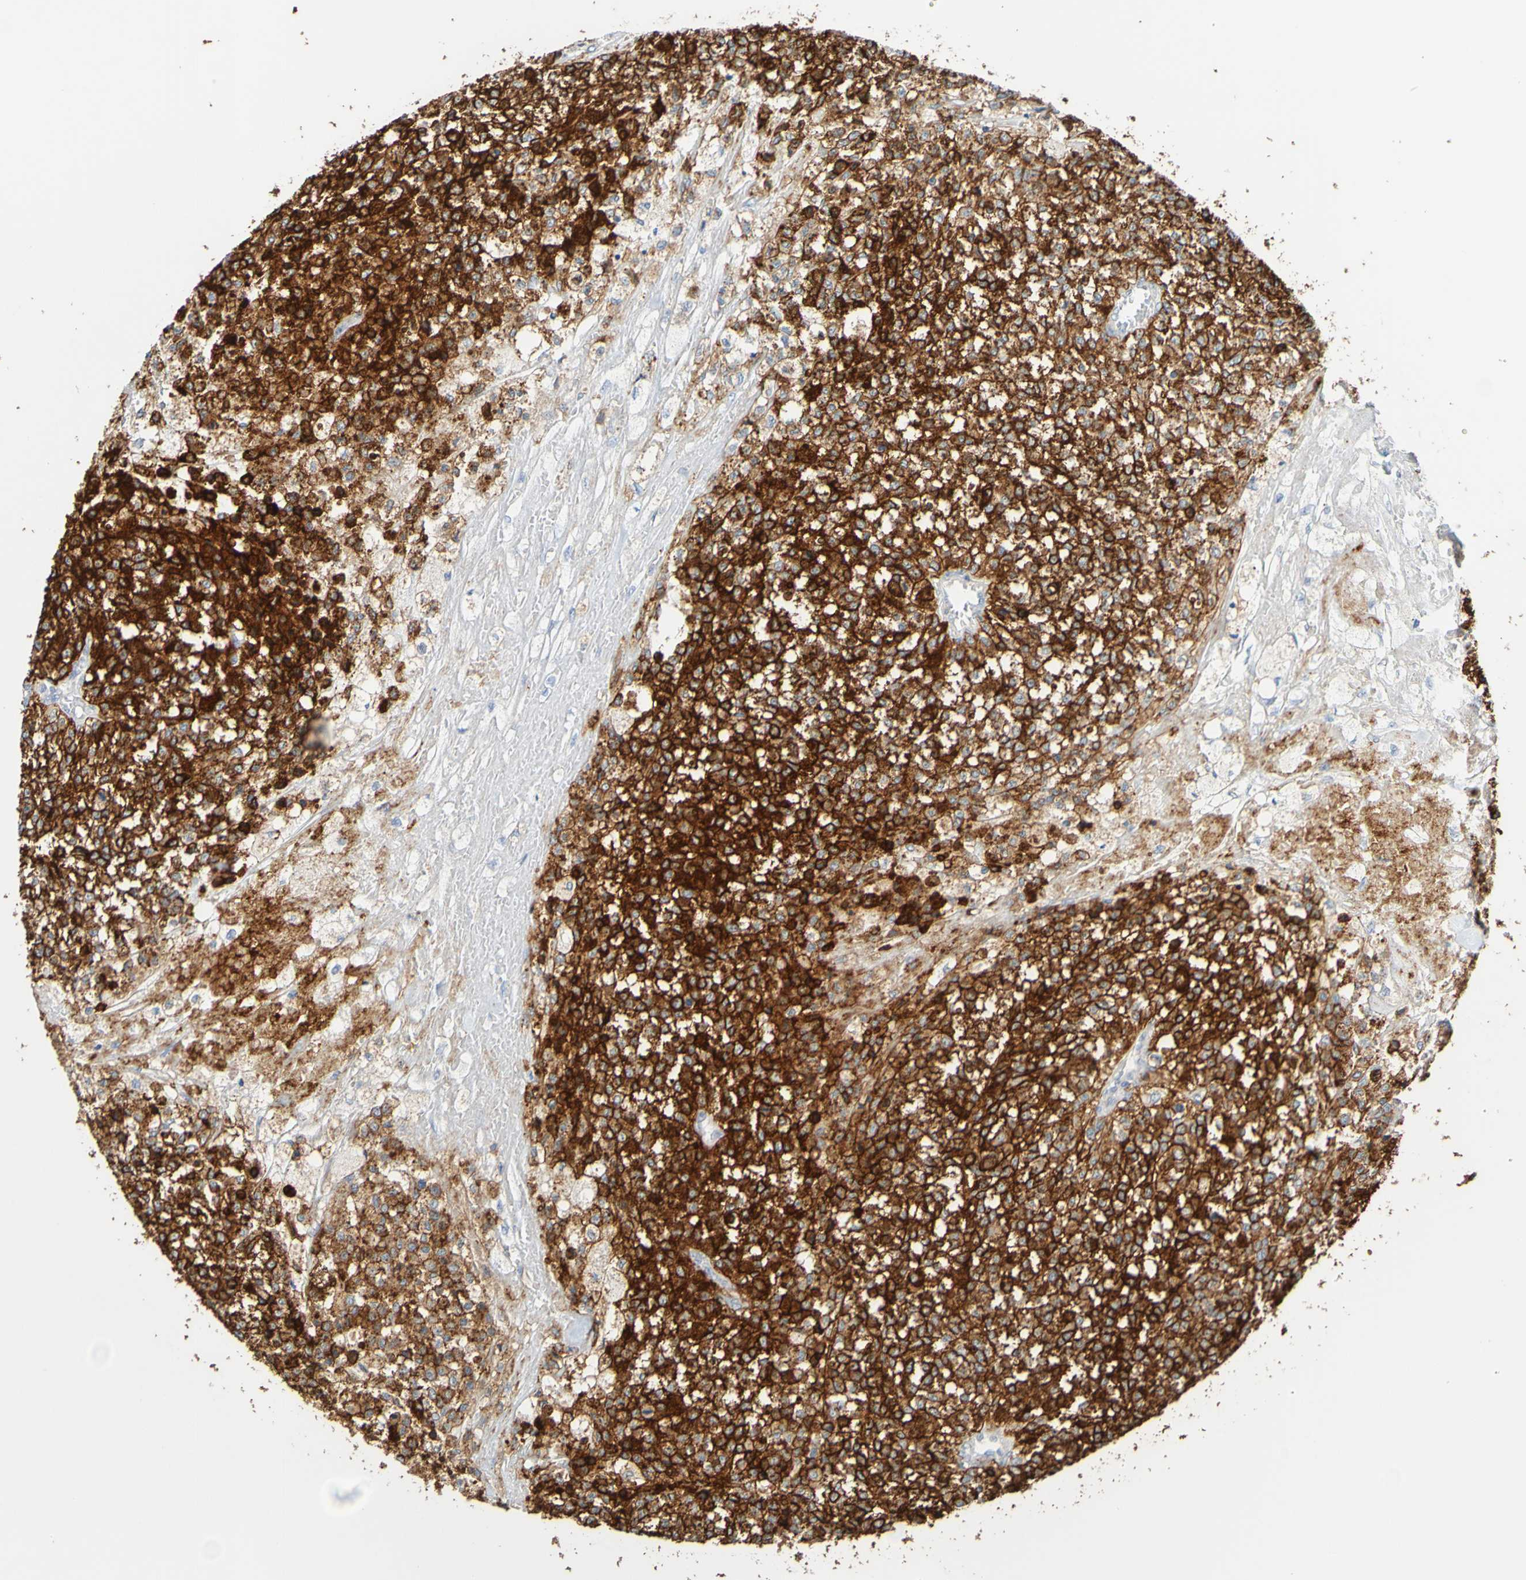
{"staining": {"intensity": "strong", "quantity": ">75%", "location": "cytoplasmic/membranous"}, "tissue": "testis cancer", "cell_type": "Tumor cells", "image_type": "cancer", "snomed": [{"axis": "morphology", "description": "Seminoma, NOS"}, {"axis": "topography", "description": "Testis"}], "caption": "Strong cytoplasmic/membranous protein positivity is seen in about >75% of tumor cells in testis cancer. The protein is stained brown, and the nuclei are stained in blue (DAB IHC with brightfield microscopy, high magnification).", "gene": "SLC3A2", "patient": {"sex": "male", "age": 59}}